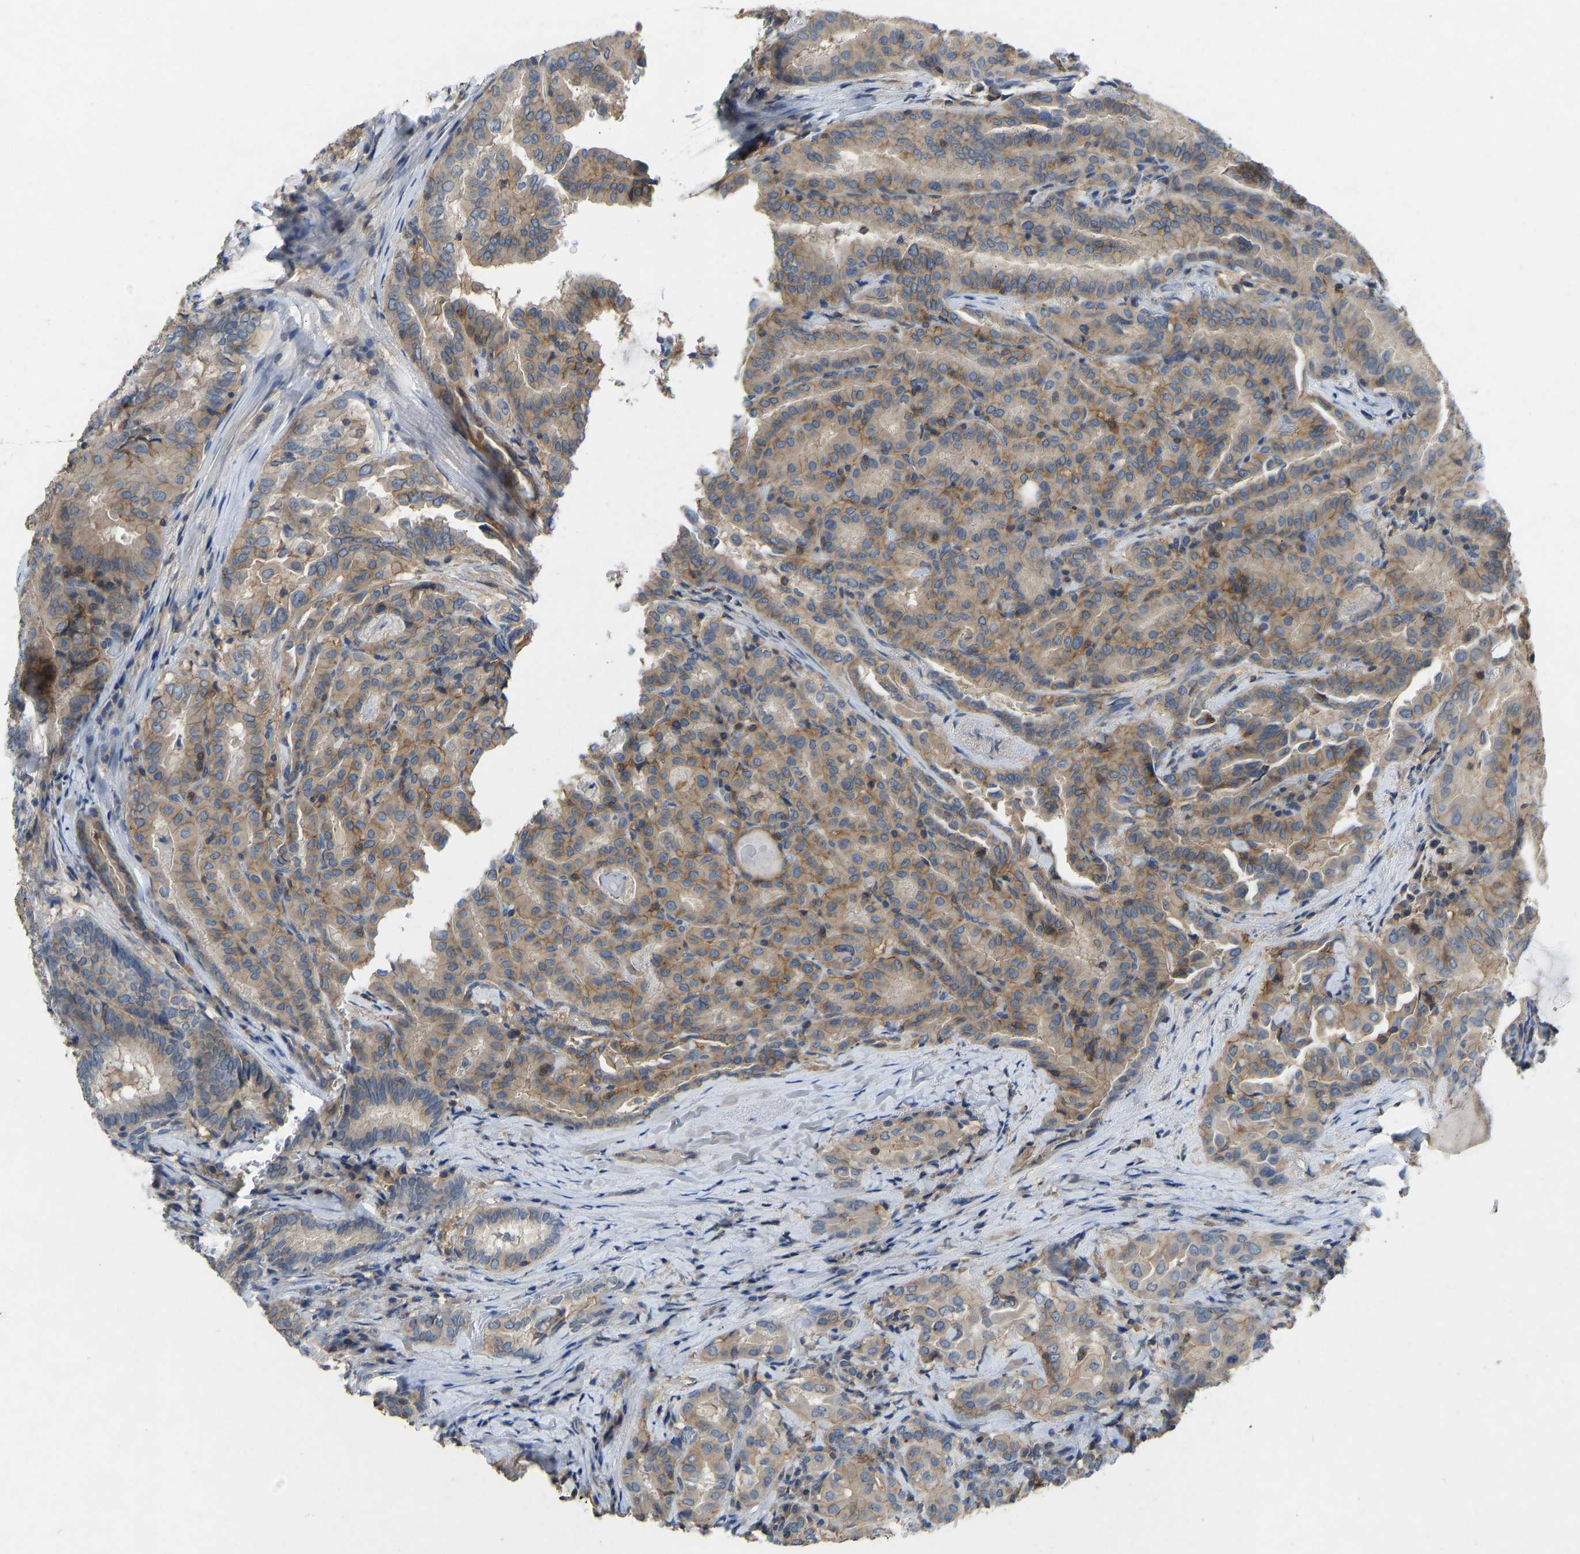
{"staining": {"intensity": "moderate", "quantity": ">75%", "location": "cytoplasmic/membranous"}, "tissue": "thyroid cancer", "cell_type": "Tumor cells", "image_type": "cancer", "snomed": [{"axis": "morphology", "description": "Papillary adenocarcinoma, NOS"}, {"axis": "topography", "description": "Thyroid gland"}], "caption": "Moderate cytoplasmic/membranous positivity is present in approximately >75% of tumor cells in thyroid papillary adenocarcinoma.", "gene": "NDRG3", "patient": {"sex": "female", "age": 42}}